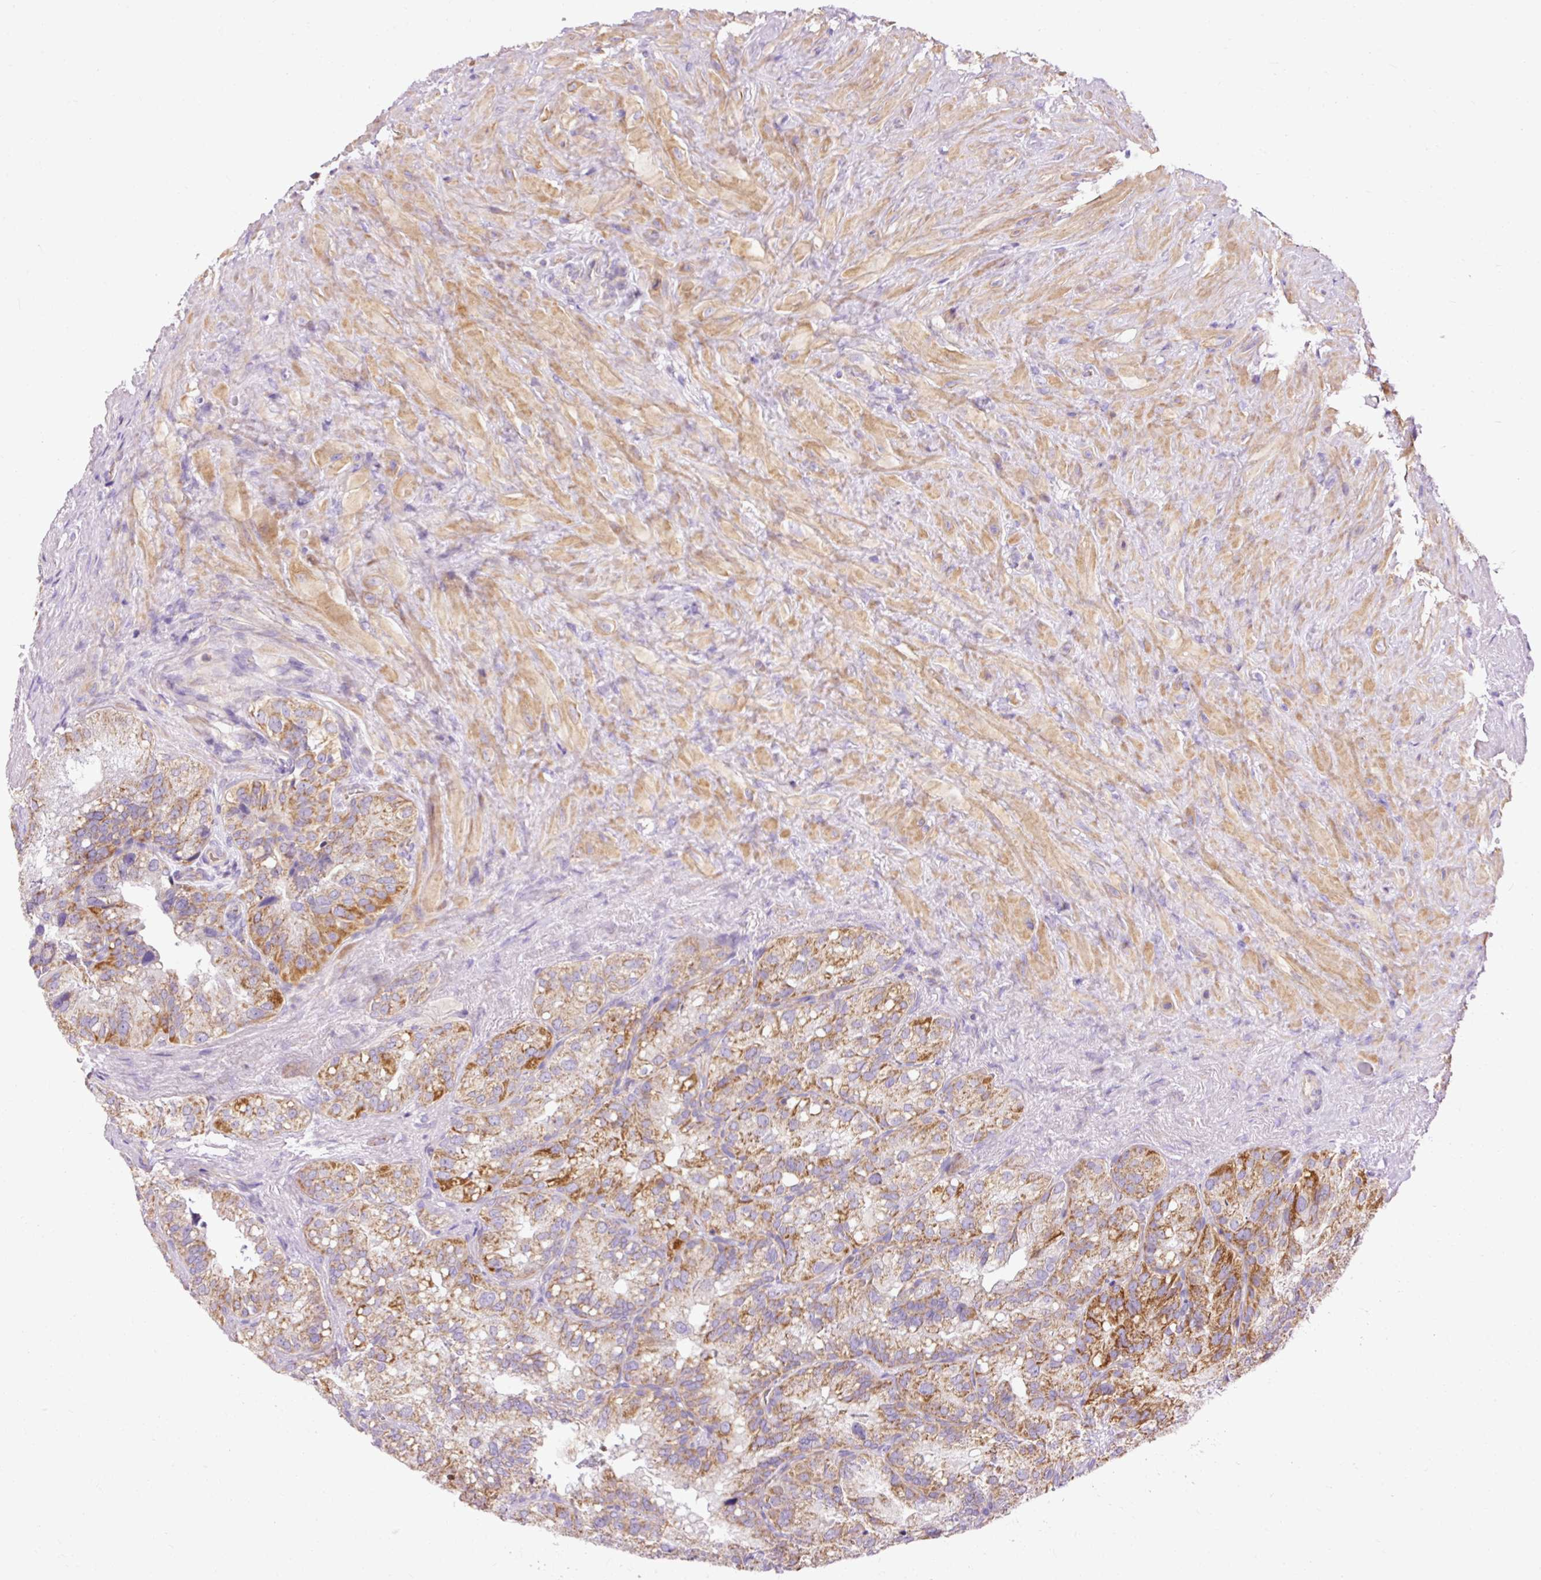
{"staining": {"intensity": "moderate", "quantity": ">75%", "location": "cytoplasmic/membranous"}, "tissue": "seminal vesicle", "cell_type": "Glandular cells", "image_type": "normal", "snomed": [{"axis": "morphology", "description": "Normal tissue, NOS"}, {"axis": "topography", "description": "Seminal veicle"}], "caption": "A brown stain shows moderate cytoplasmic/membranous positivity of a protein in glandular cells of normal human seminal vesicle.", "gene": "IMMT", "patient": {"sex": "male", "age": 69}}